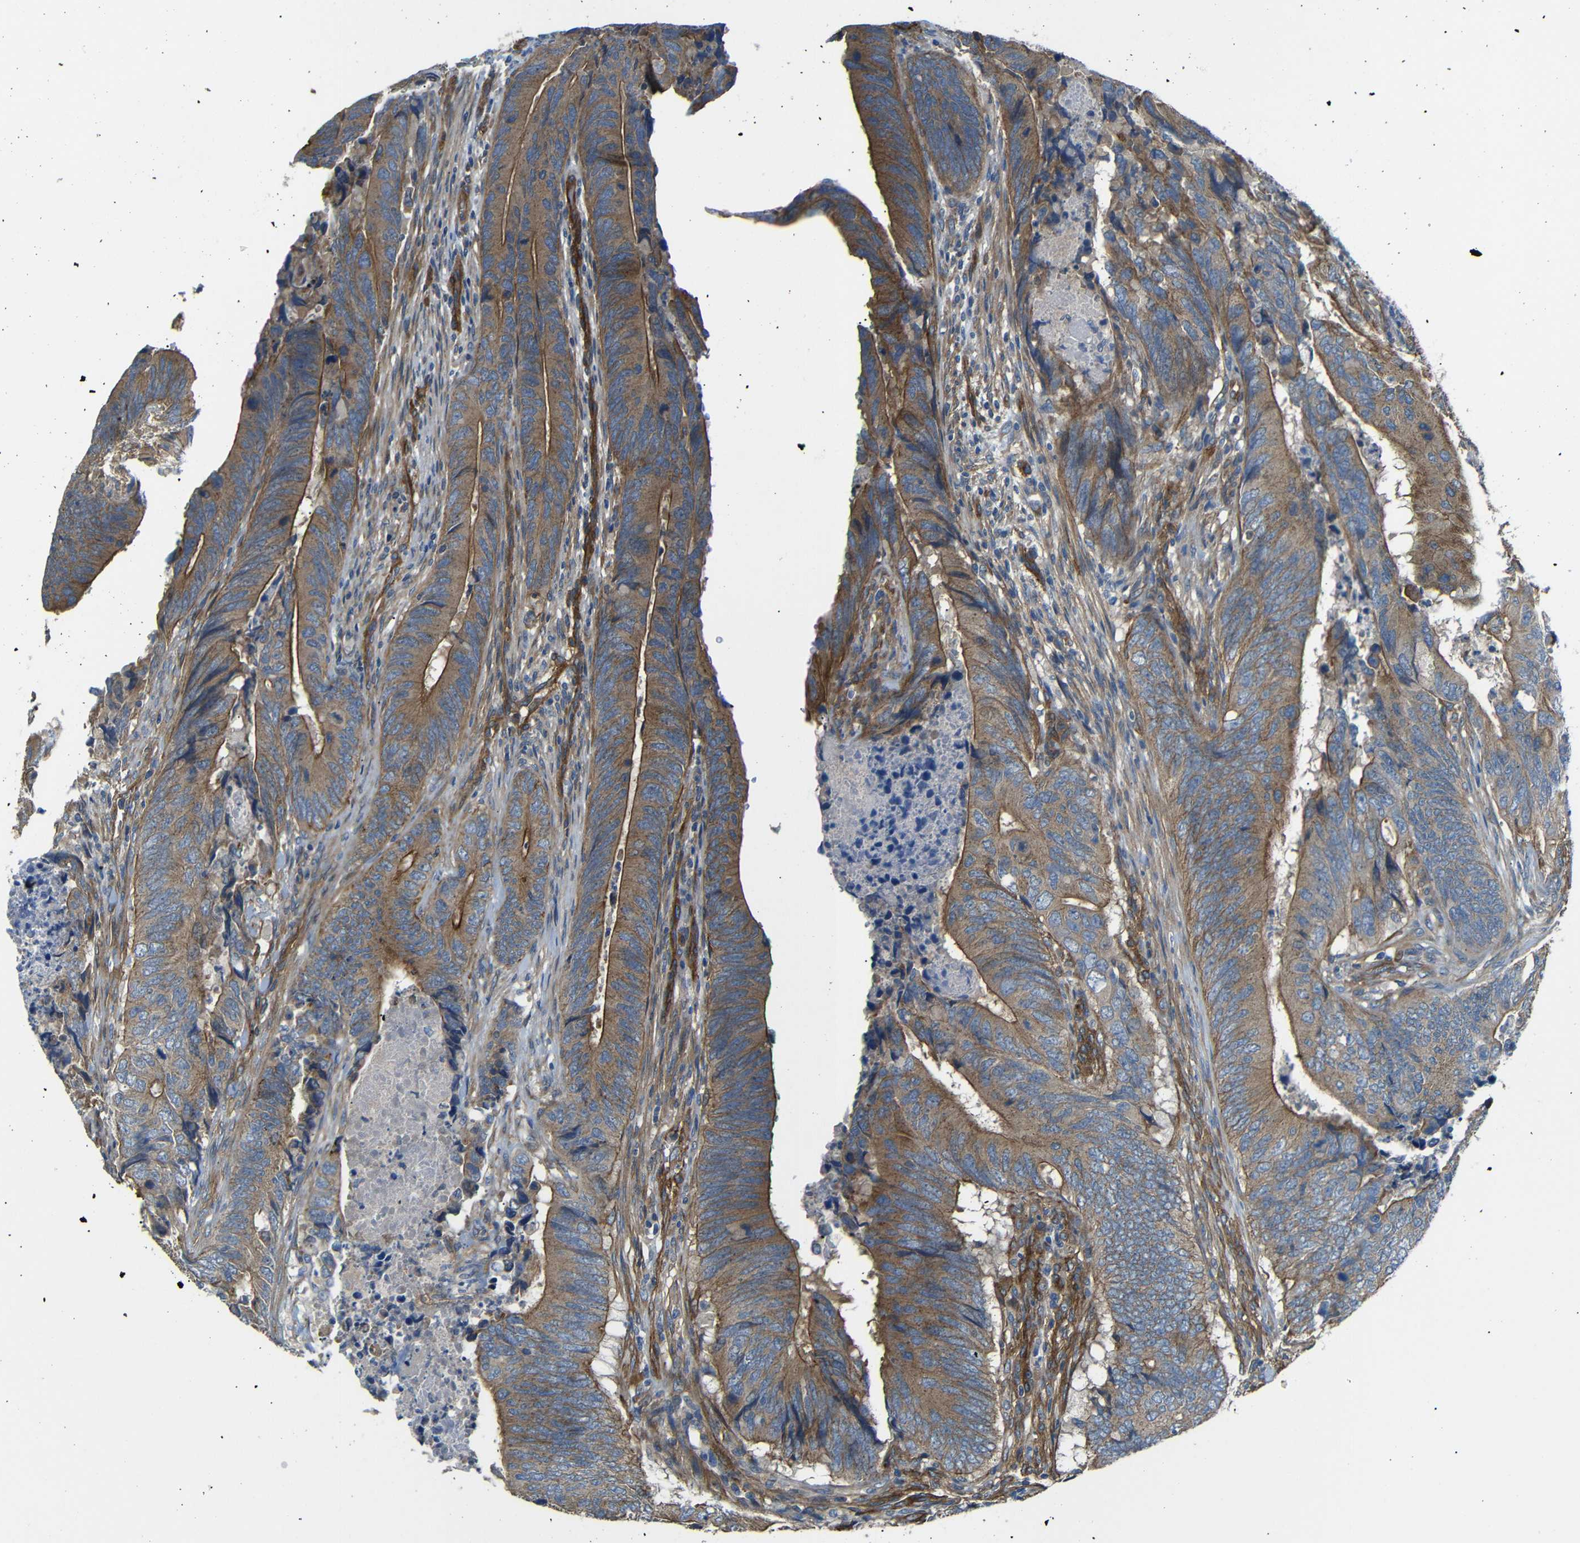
{"staining": {"intensity": "moderate", "quantity": ">75%", "location": "cytoplasmic/membranous"}, "tissue": "colorectal cancer", "cell_type": "Tumor cells", "image_type": "cancer", "snomed": [{"axis": "morphology", "description": "Normal tissue, NOS"}, {"axis": "morphology", "description": "Adenocarcinoma, NOS"}, {"axis": "topography", "description": "Colon"}], "caption": "DAB (3,3'-diaminobenzidine) immunohistochemical staining of adenocarcinoma (colorectal) exhibits moderate cytoplasmic/membranous protein expression in approximately >75% of tumor cells.", "gene": "MYO1B", "patient": {"sex": "male", "age": 56}}